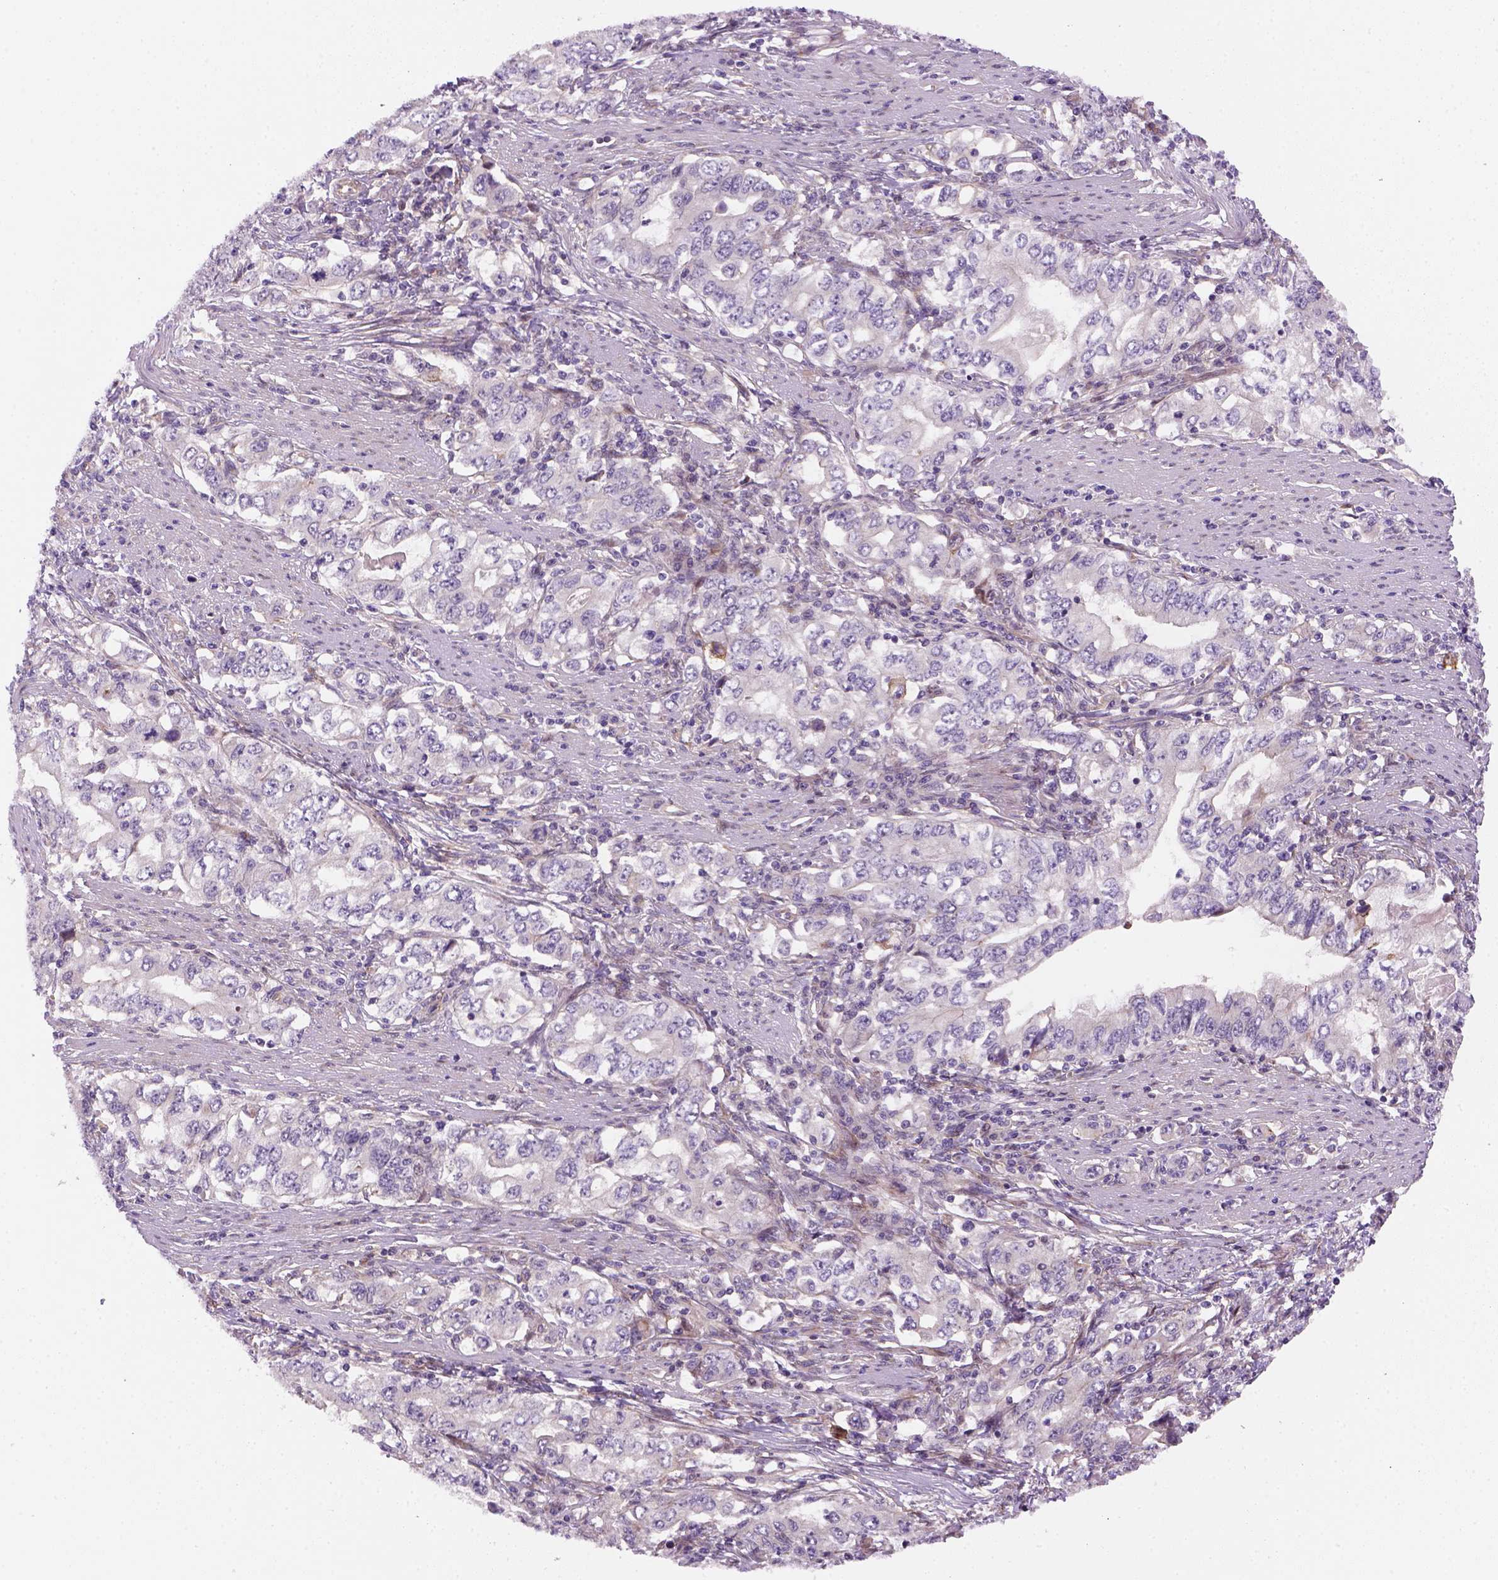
{"staining": {"intensity": "negative", "quantity": "none", "location": "none"}, "tissue": "stomach cancer", "cell_type": "Tumor cells", "image_type": "cancer", "snomed": [{"axis": "morphology", "description": "Adenocarcinoma, NOS"}, {"axis": "topography", "description": "Stomach, lower"}], "caption": "High power microscopy histopathology image of an immunohistochemistry image of stomach cancer, revealing no significant expression in tumor cells.", "gene": "VSTM5", "patient": {"sex": "female", "age": 72}}